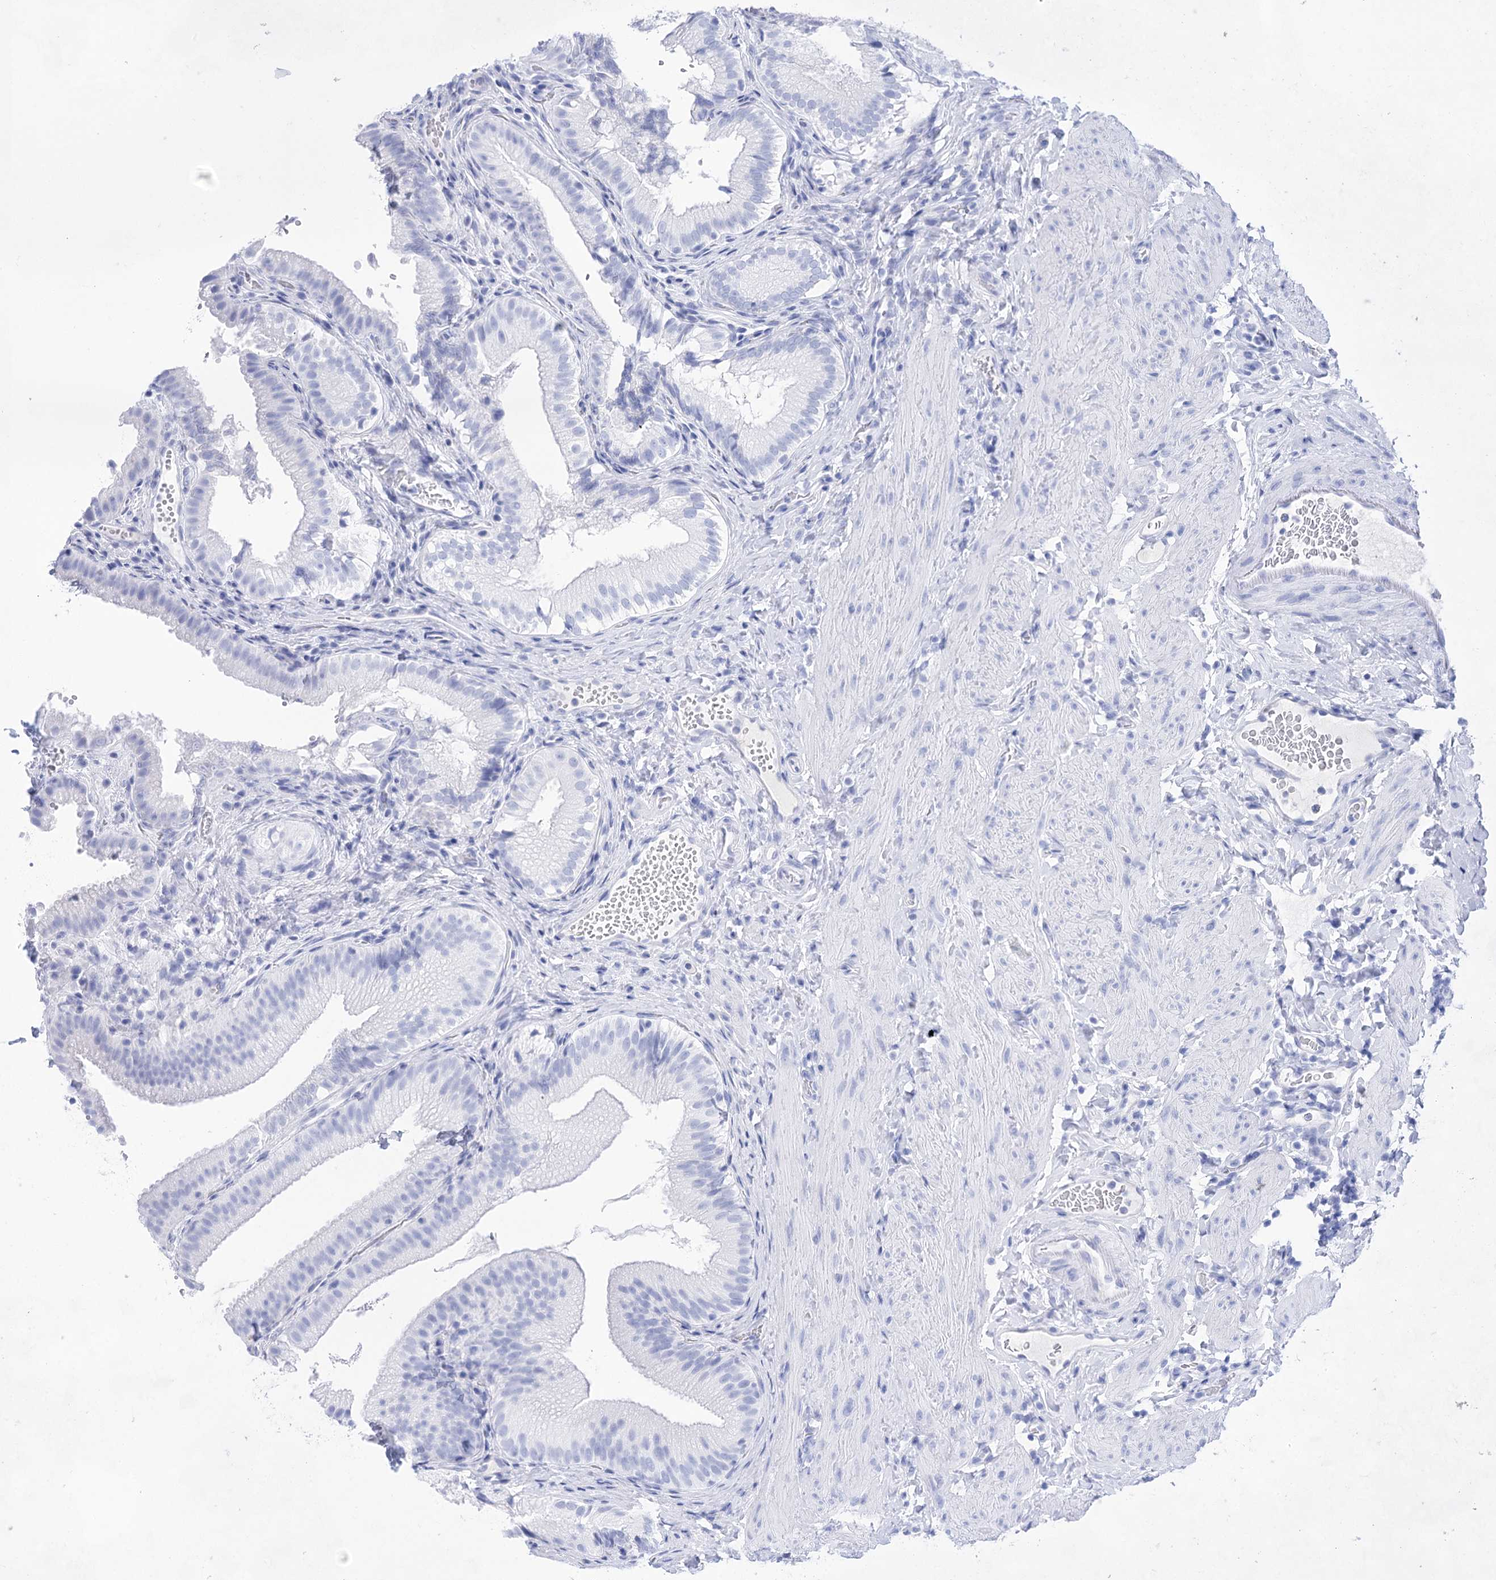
{"staining": {"intensity": "negative", "quantity": "none", "location": "none"}, "tissue": "gallbladder", "cell_type": "Glandular cells", "image_type": "normal", "snomed": [{"axis": "morphology", "description": "Normal tissue, NOS"}, {"axis": "topography", "description": "Gallbladder"}], "caption": "Histopathology image shows no significant protein positivity in glandular cells of normal gallbladder. The staining was performed using DAB to visualize the protein expression in brown, while the nuclei were stained in blue with hematoxylin (Magnification: 20x).", "gene": "LALBA", "patient": {"sex": "female", "age": 30}}